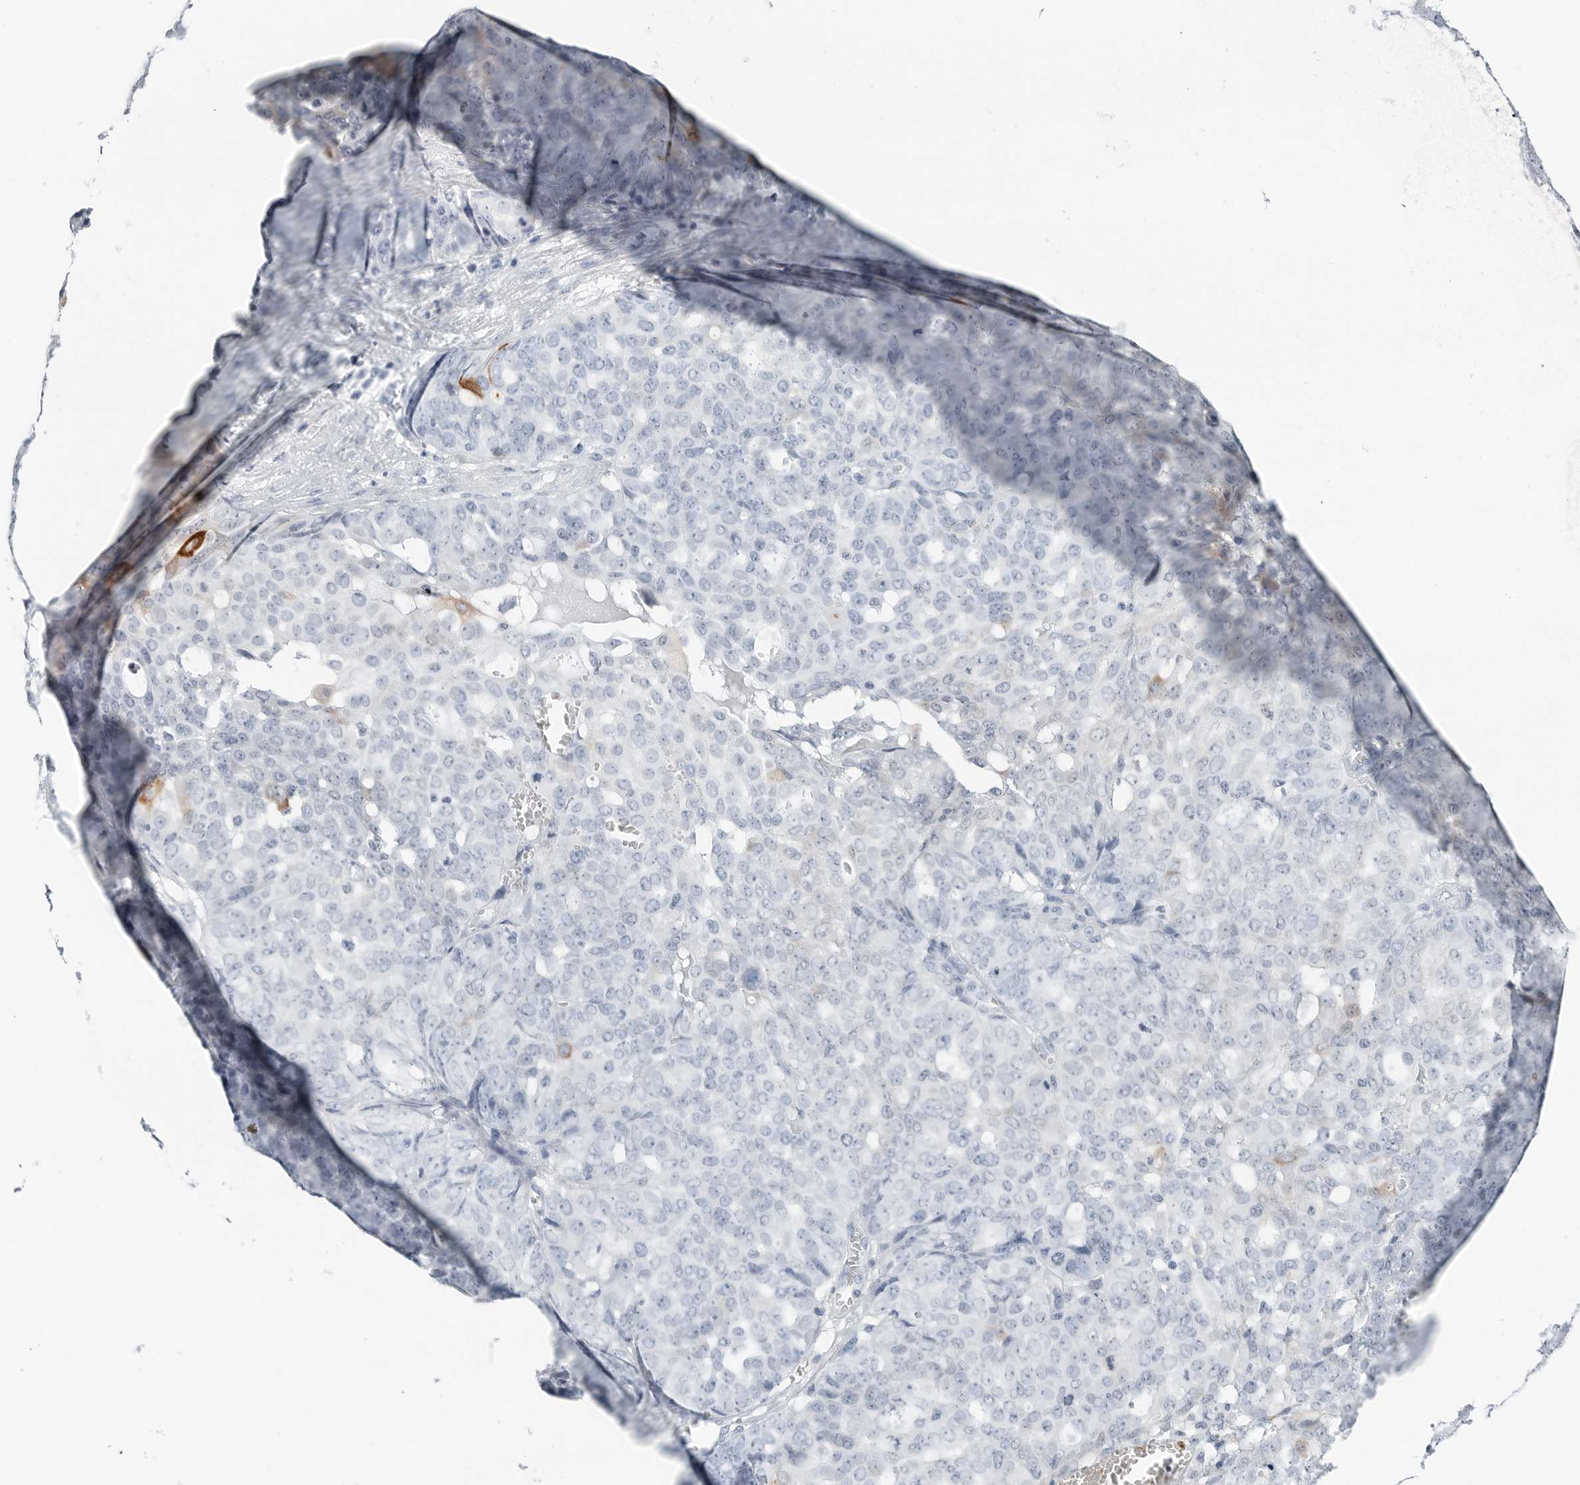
{"staining": {"intensity": "negative", "quantity": "none", "location": "none"}, "tissue": "ovarian cancer", "cell_type": "Tumor cells", "image_type": "cancer", "snomed": [{"axis": "morphology", "description": "Cystadenocarcinoma, serous, NOS"}, {"axis": "topography", "description": "Soft tissue"}, {"axis": "topography", "description": "Ovary"}], "caption": "A high-resolution image shows immunohistochemistry staining of ovarian cancer, which shows no significant staining in tumor cells.", "gene": "SLPI", "patient": {"sex": "female", "age": 57}}